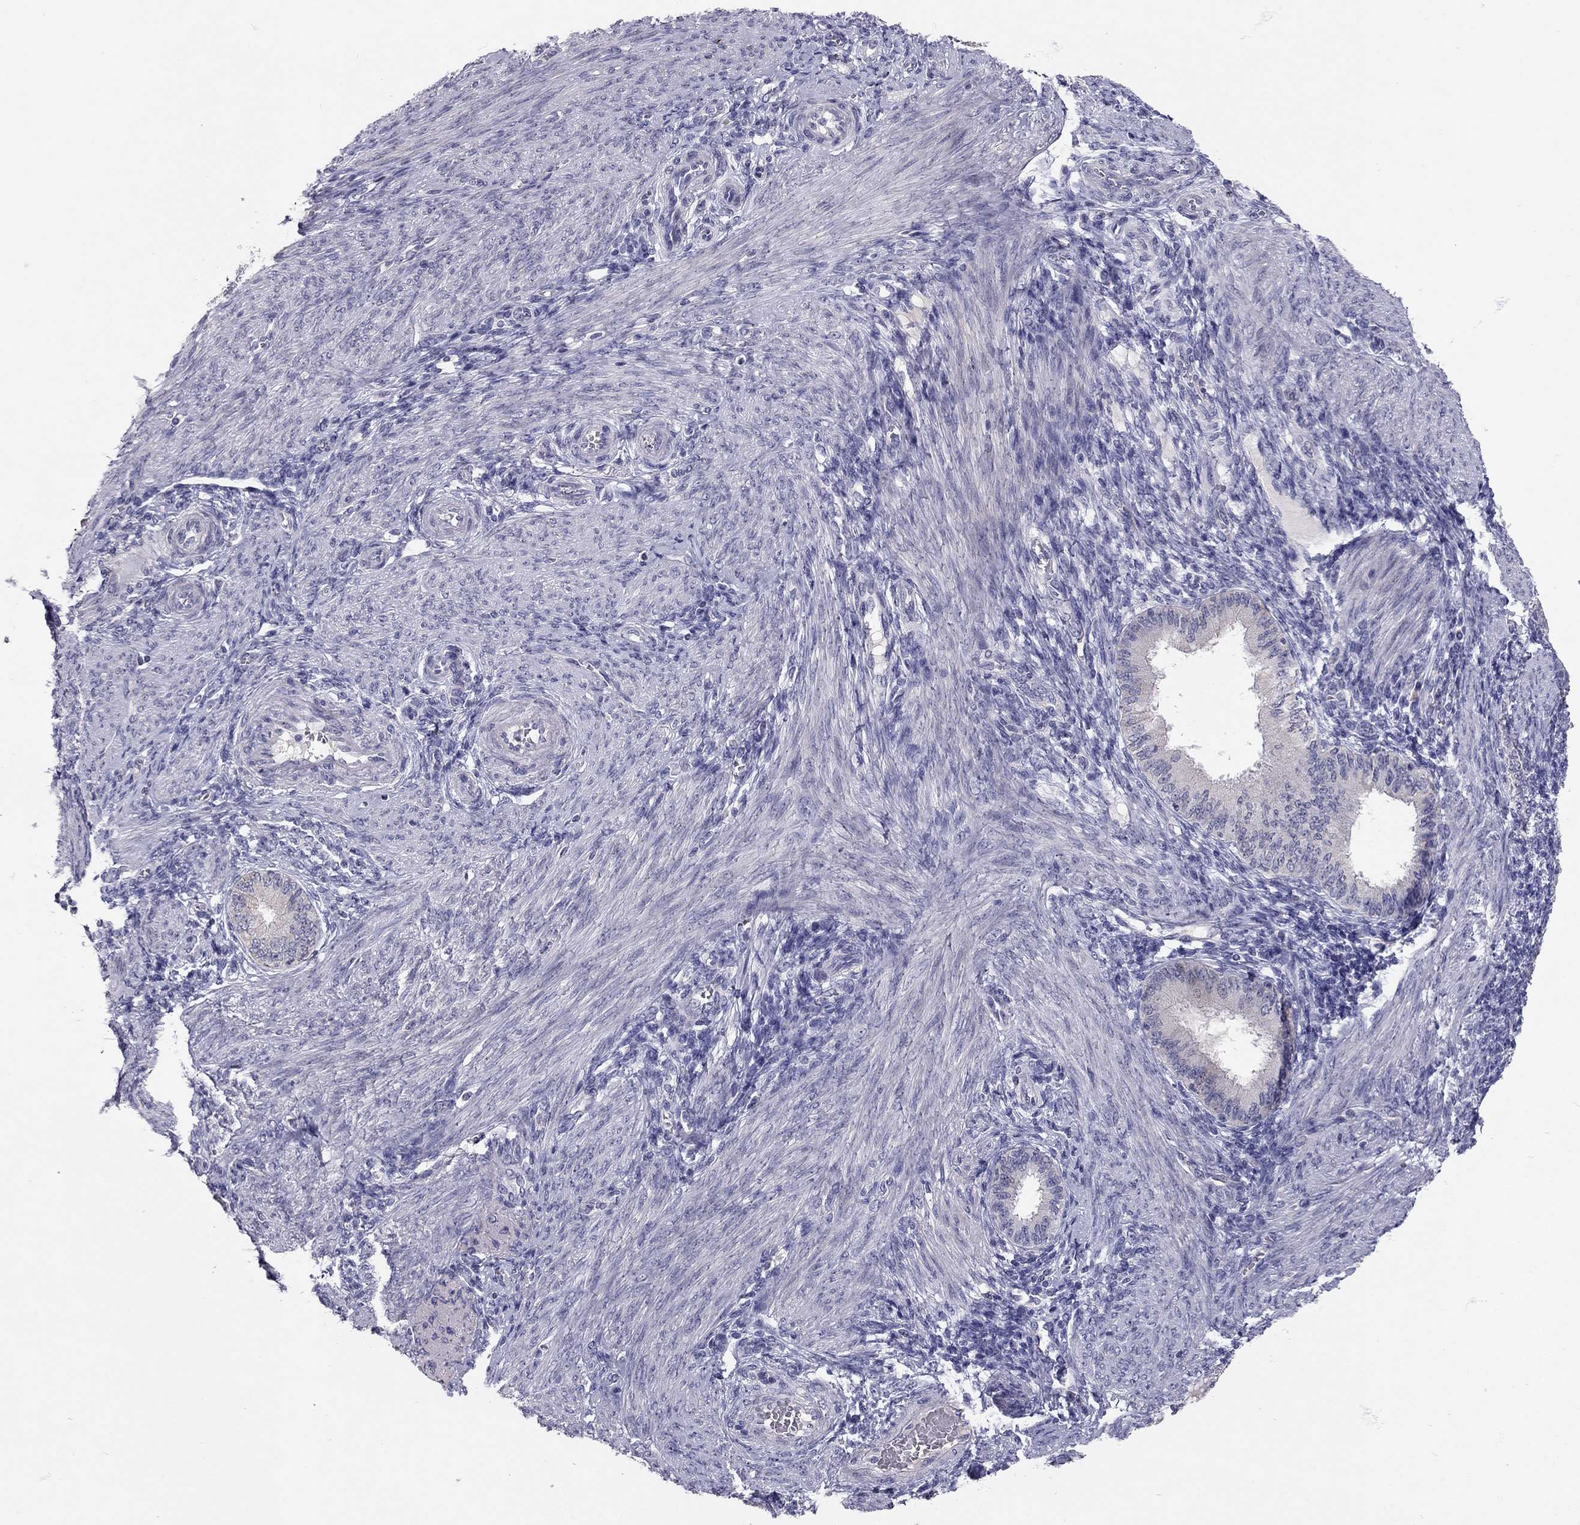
{"staining": {"intensity": "negative", "quantity": "none", "location": "none"}, "tissue": "endometrium", "cell_type": "Cells in endometrial stroma", "image_type": "normal", "snomed": [{"axis": "morphology", "description": "Normal tissue, NOS"}, {"axis": "topography", "description": "Endometrium"}], "caption": "Immunohistochemistry (IHC) of normal endometrium demonstrates no staining in cells in endometrial stroma. (DAB (3,3'-diaminobenzidine) immunohistochemistry (IHC), high magnification).", "gene": "SCARB1", "patient": {"sex": "female", "age": 39}}